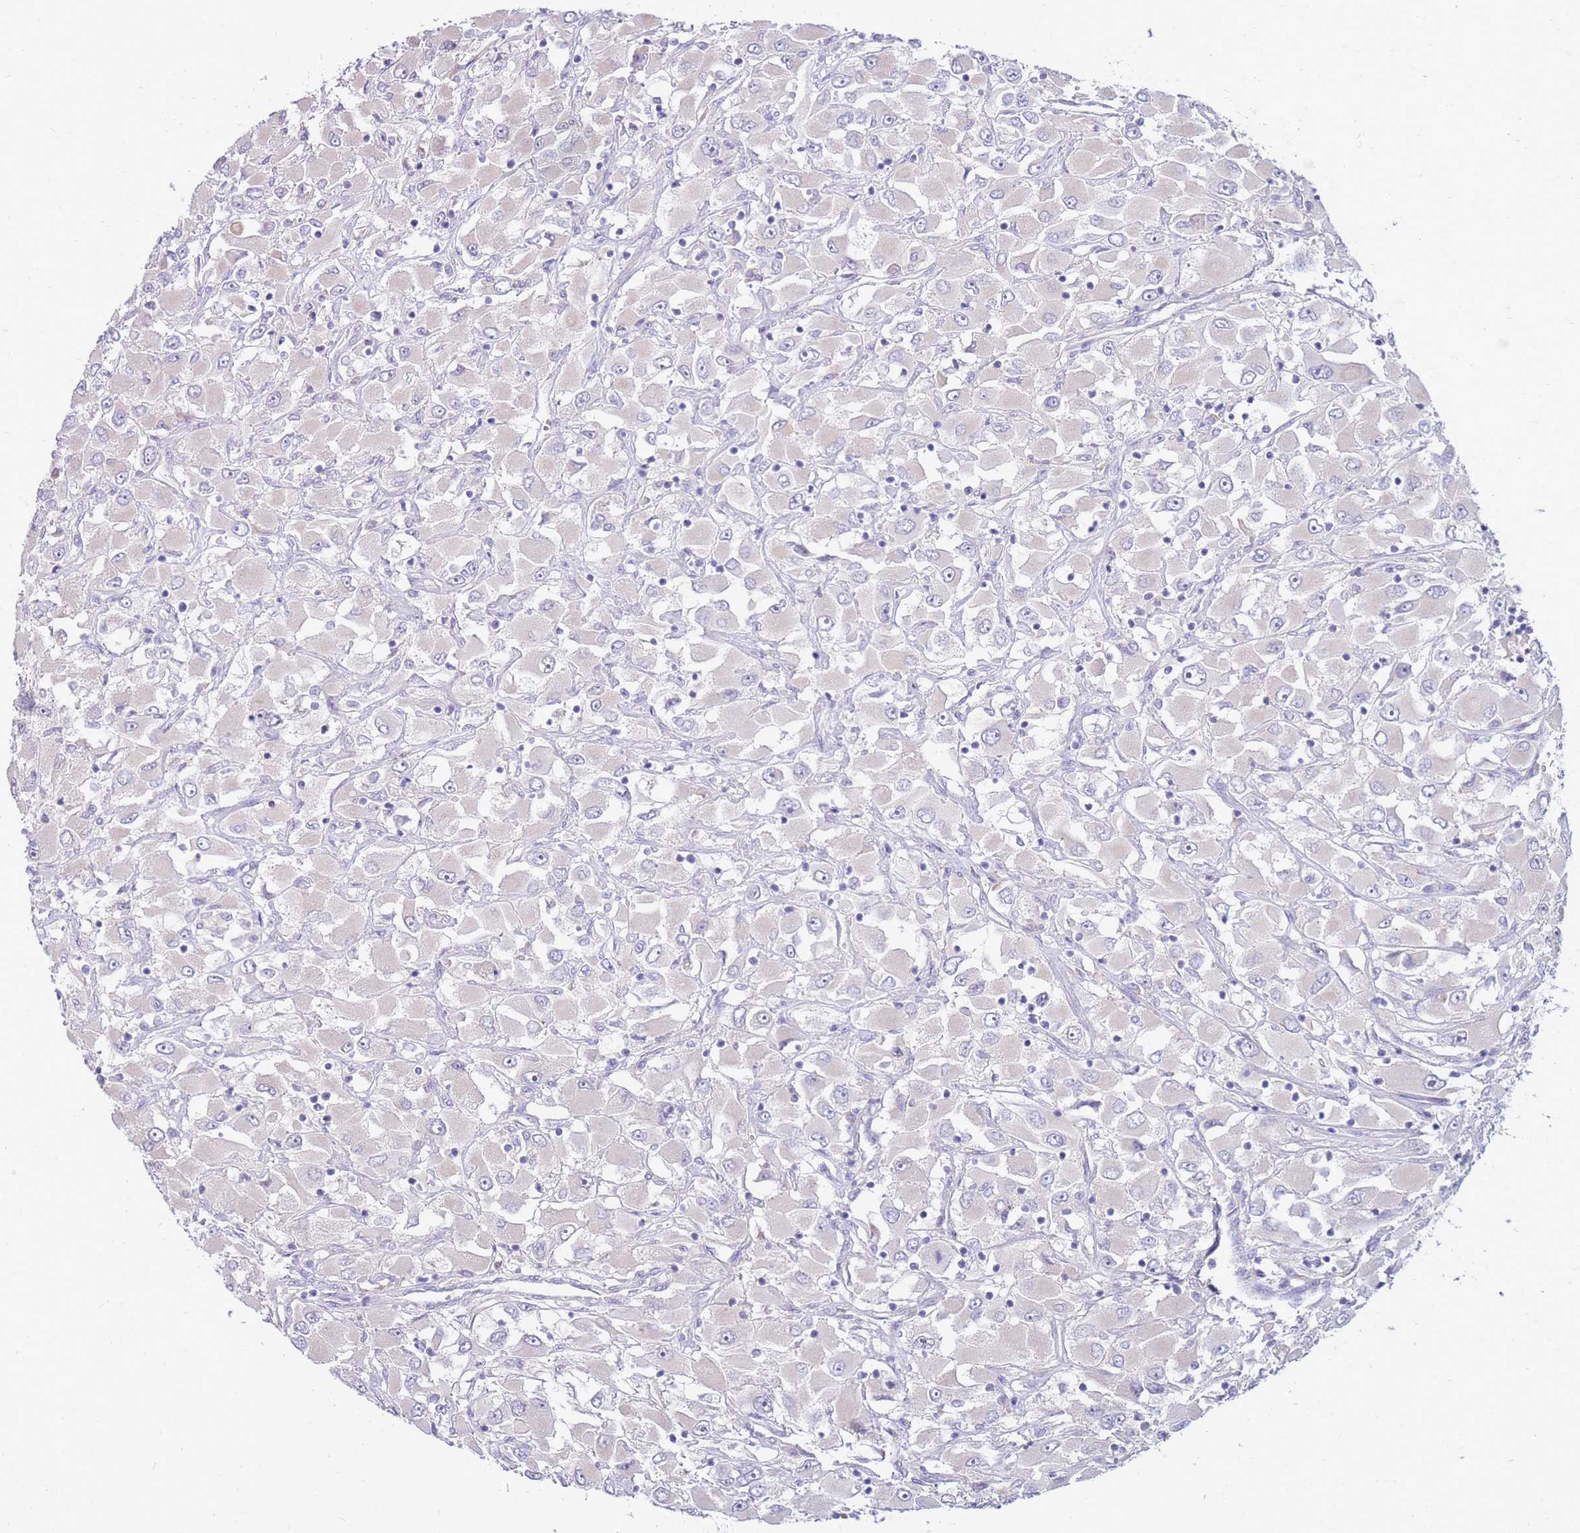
{"staining": {"intensity": "negative", "quantity": "none", "location": "none"}, "tissue": "renal cancer", "cell_type": "Tumor cells", "image_type": "cancer", "snomed": [{"axis": "morphology", "description": "Adenocarcinoma, NOS"}, {"axis": "topography", "description": "Kidney"}], "caption": "IHC image of neoplastic tissue: renal adenocarcinoma stained with DAB displays no significant protein expression in tumor cells.", "gene": "SLC44A4", "patient": {"sex": "female", "age": 52}}